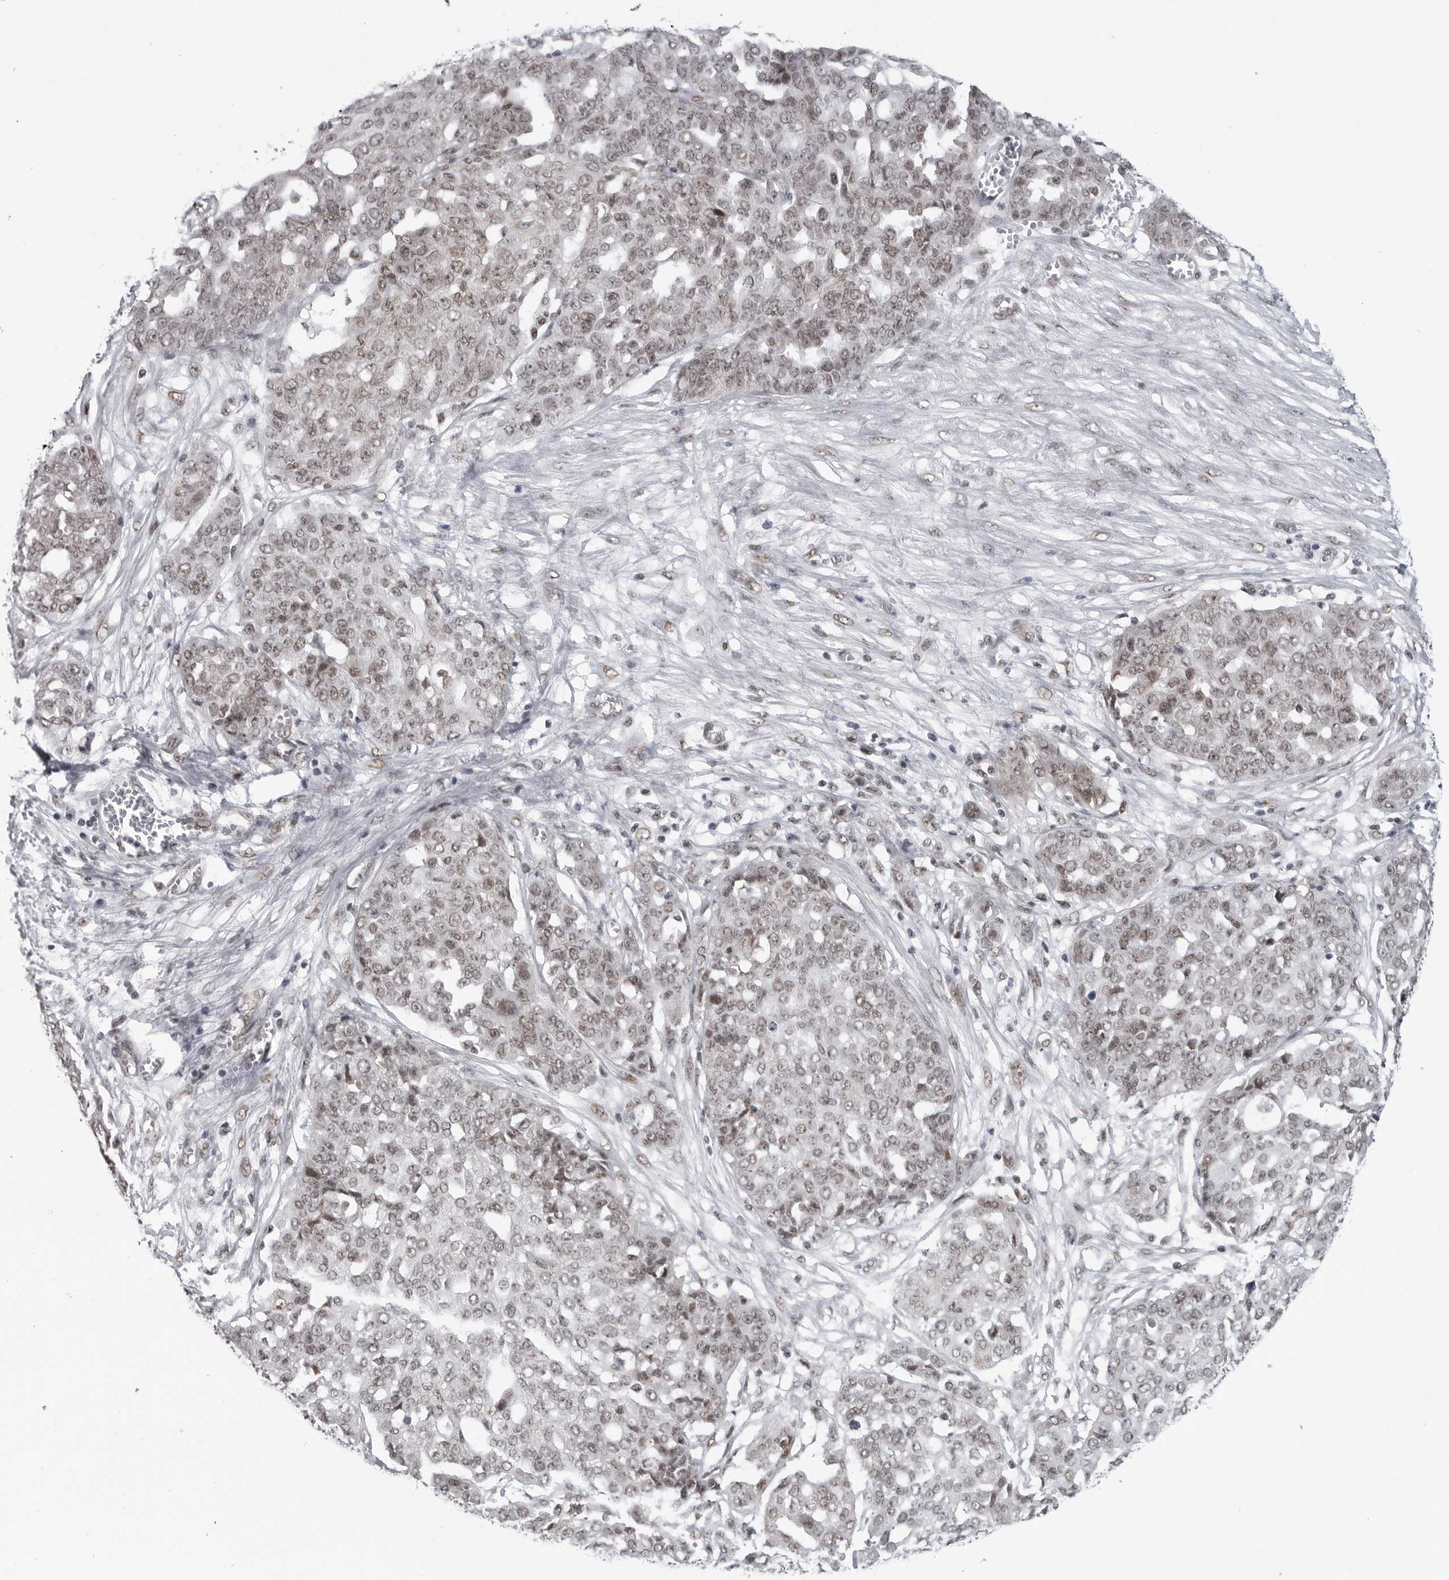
{"staining": {"intensity": "moderate", "quantity": ">75%", "location": "nuclear"}, "tissue": "ovarian cancer", "cell_type": "Tumor cells", "image_type": "cancer", "snomed": [{"axis": "morphology", "description": "Cystadenocarcinoma, serous, NOS"}, {"axis": "topography", "description": "Soft tissue"}, {"axis": "topography", "description": "Ovary"}], "caption": "IHC histopathology image of neoplastic tissue: ovarian serous cystadenocarcinoma stained using immunohistochemistry (IHC) demonstrates medium levels of moderate protein expression localized specifically in the nuclear of tumor cells, appearing as a nuclear brown color.", "gene": "RNF26", "patient": {"sex": "female", "age": 57}}